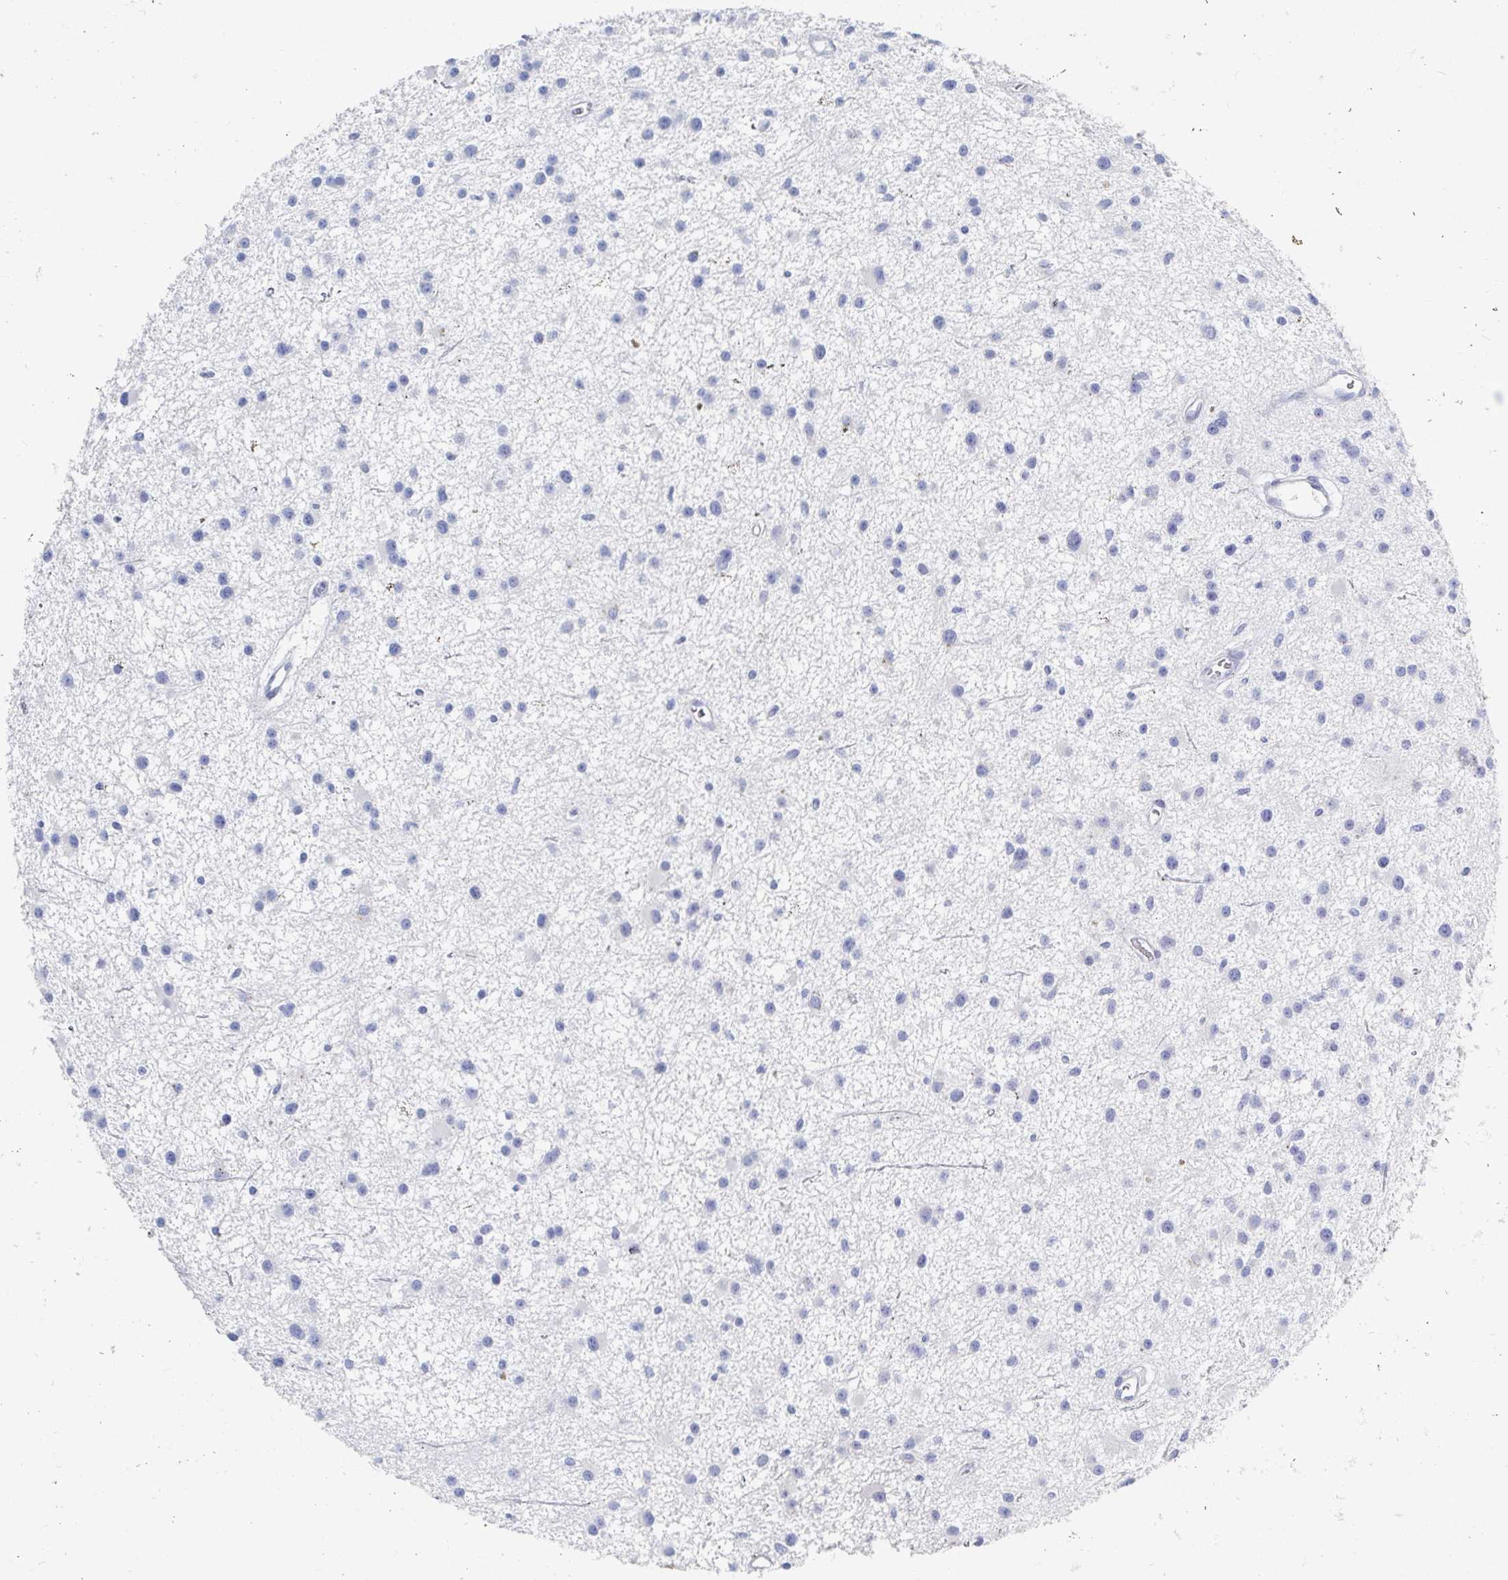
{"staining": {"intensity": "negative", "quantity": "none", "location": "none"}, "tissue": "glioma", "cell_type": "Tumor cells", "image_type": "cancer", "snomed": [{"axis": "morphology", "description": "Glioma, malignant, Low grade"}, {"axis": "topography", "description": "Brain"}], "caption": "IHC histopathology image of neoplastic tissue: glioma stained with DAB shows no significant protein staining in tumor cells.", "gene": "MYLK2", "patient": {"sex": "male", "age": 43}}